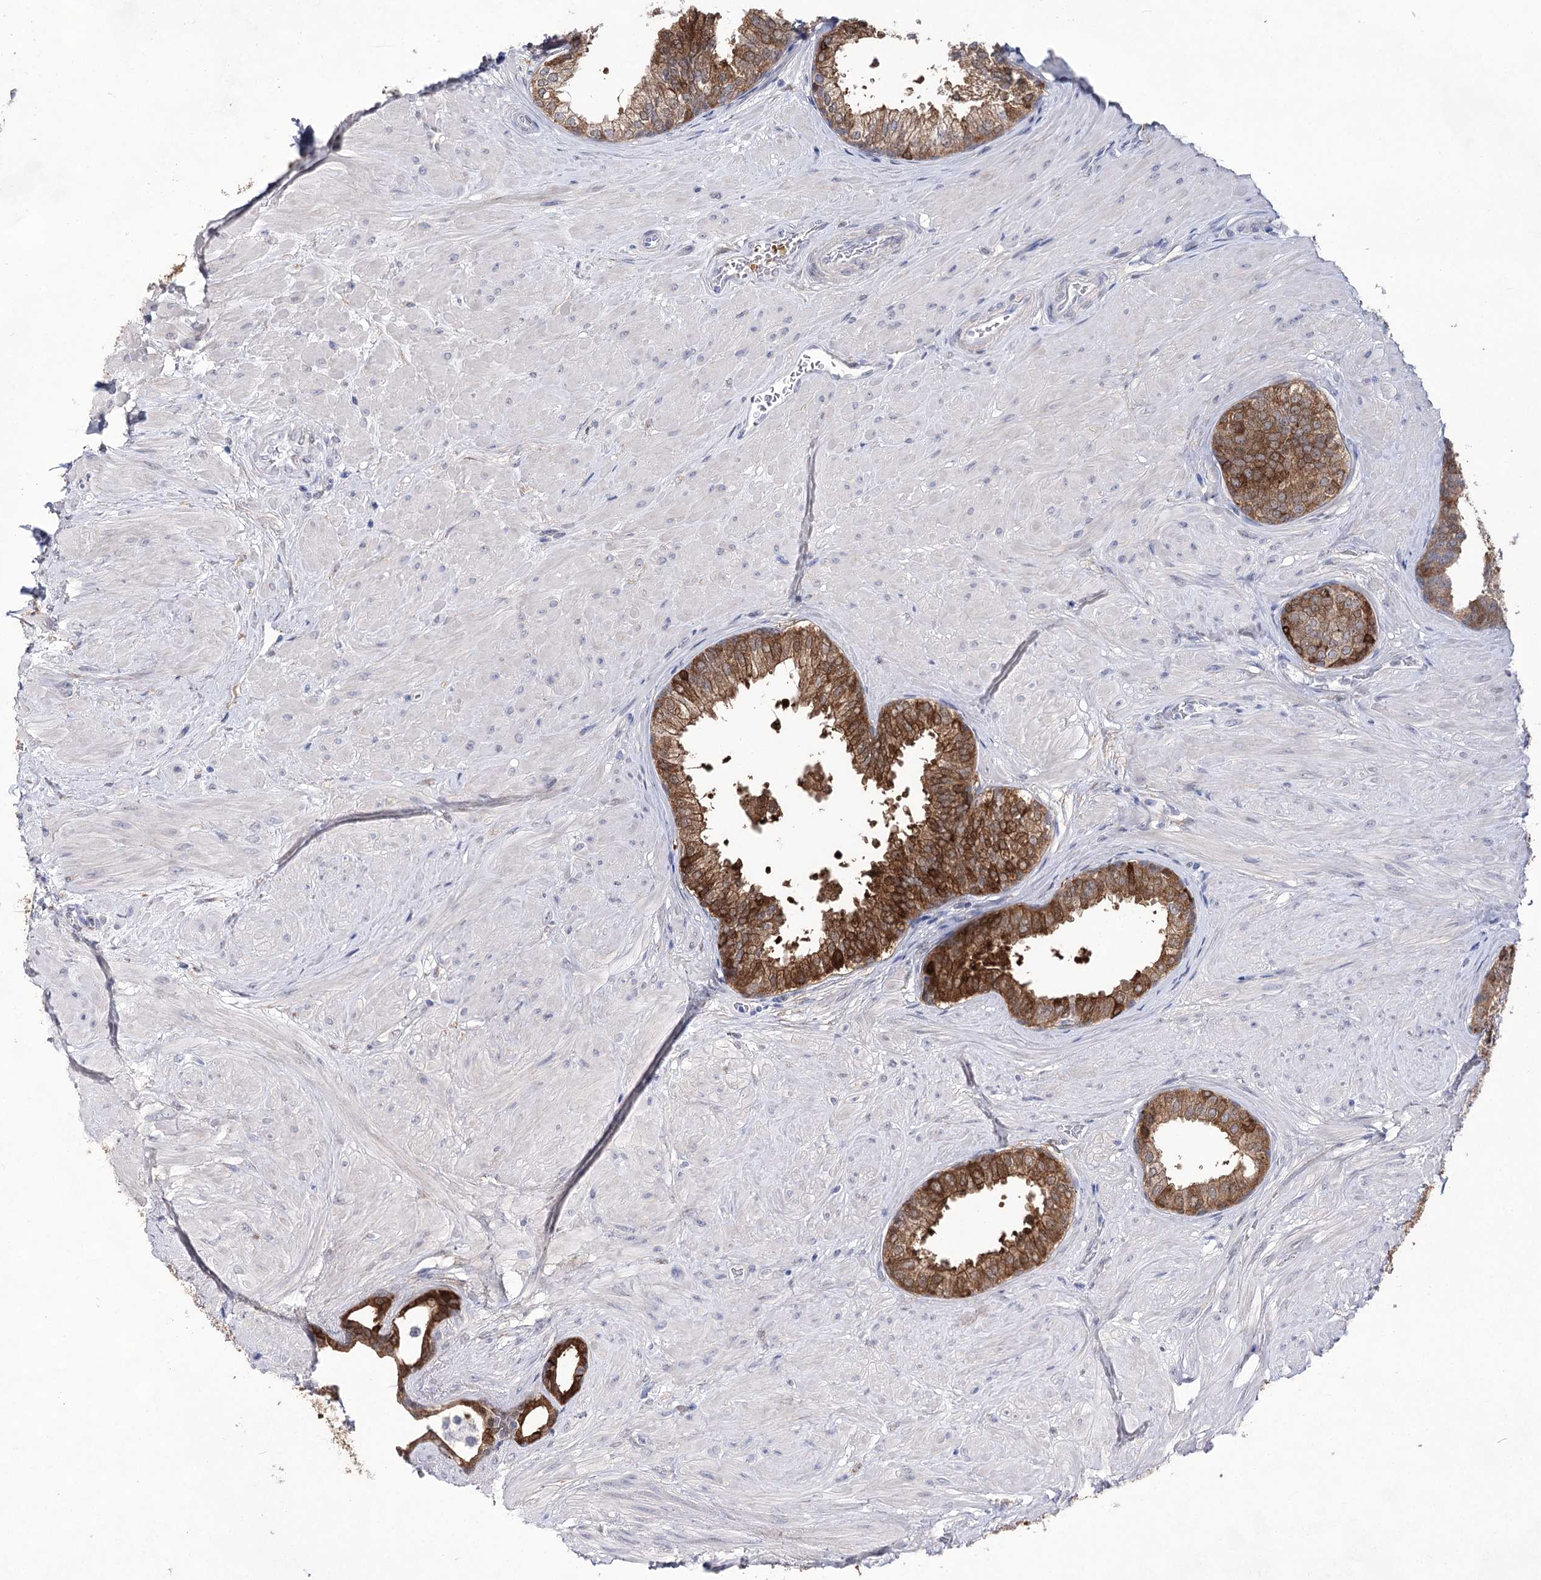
{"staining": {"intensity": "strong", "quantity": ">75%", "location": "cytoplasmic/membranous"}, "tissue": "prostate", "cell_type": "Glandular cells", "image_type": "normal", "snomed": [{"axis": "morphology", "description": "Normal tissue, NOS"}, {"axis": "topography", "description": "Prostate"}], "caption": "Protein analysis of normal prostate exhibits strong cytoplasmic/membranous expression in about >75% of glandular cells.", "gene": "UGDH", "patient": {"sex": "male", "age": 48}}